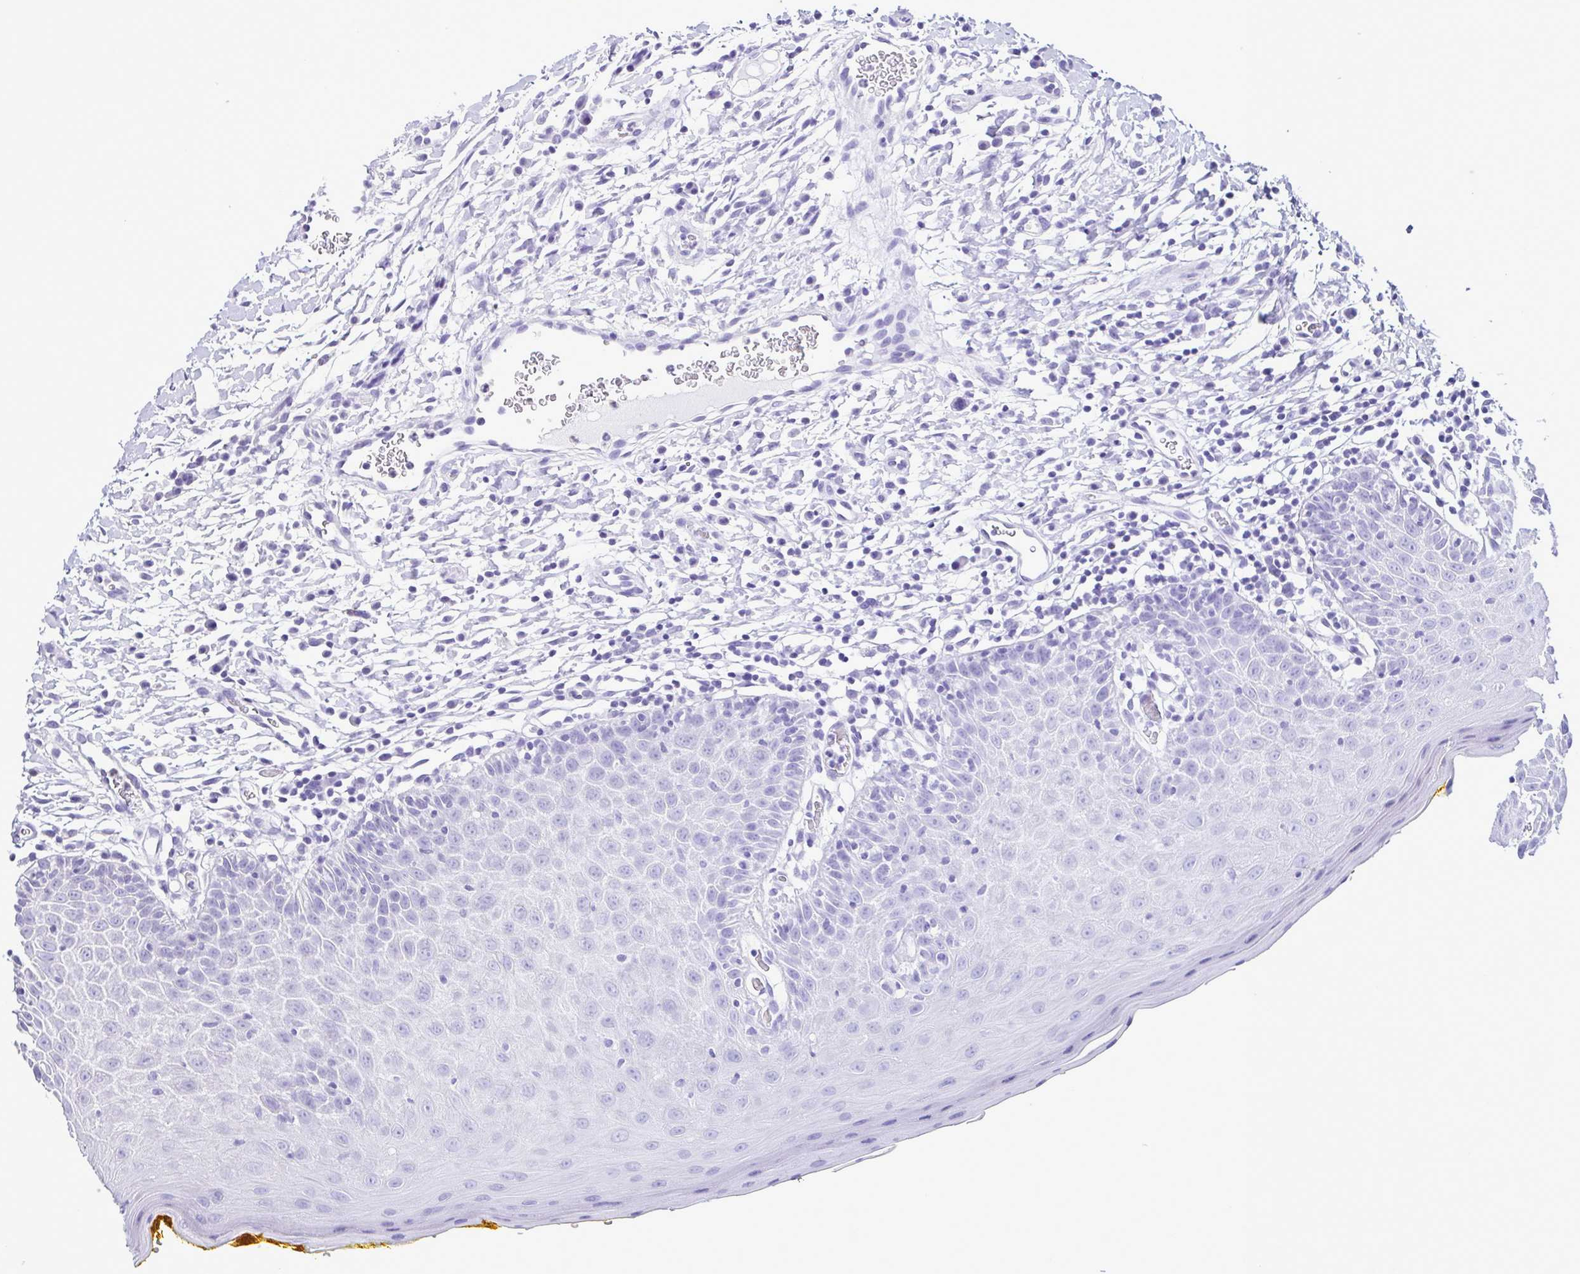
{"staining": {"intensity": "negative", "quantity": "none", "location": "none"}, "tissue": "oral mucosa", "cell_type": "Squamous epithelial cells", "image_type": "normal", "snomed": [{"axis": "morphology", "description": "Normal tissue, NOS"}, {"axis": "topography", "description": "Oral tissue"}, {"axis": "topography", "description": "Tounge, NOS"}], "caption": "IHC photomicrograph of normal oral mucosa: oral mucosa stained with DAB (3,3'-diaminobenzidine) displays no significant protein staining in squamous epithelial cells. (DAB (3,3'-diaminobenzidine) immunohistochemistry (IHC), high magnification).", "gene": "CBY2", "patient": {"sex": "female", "age": 58}}